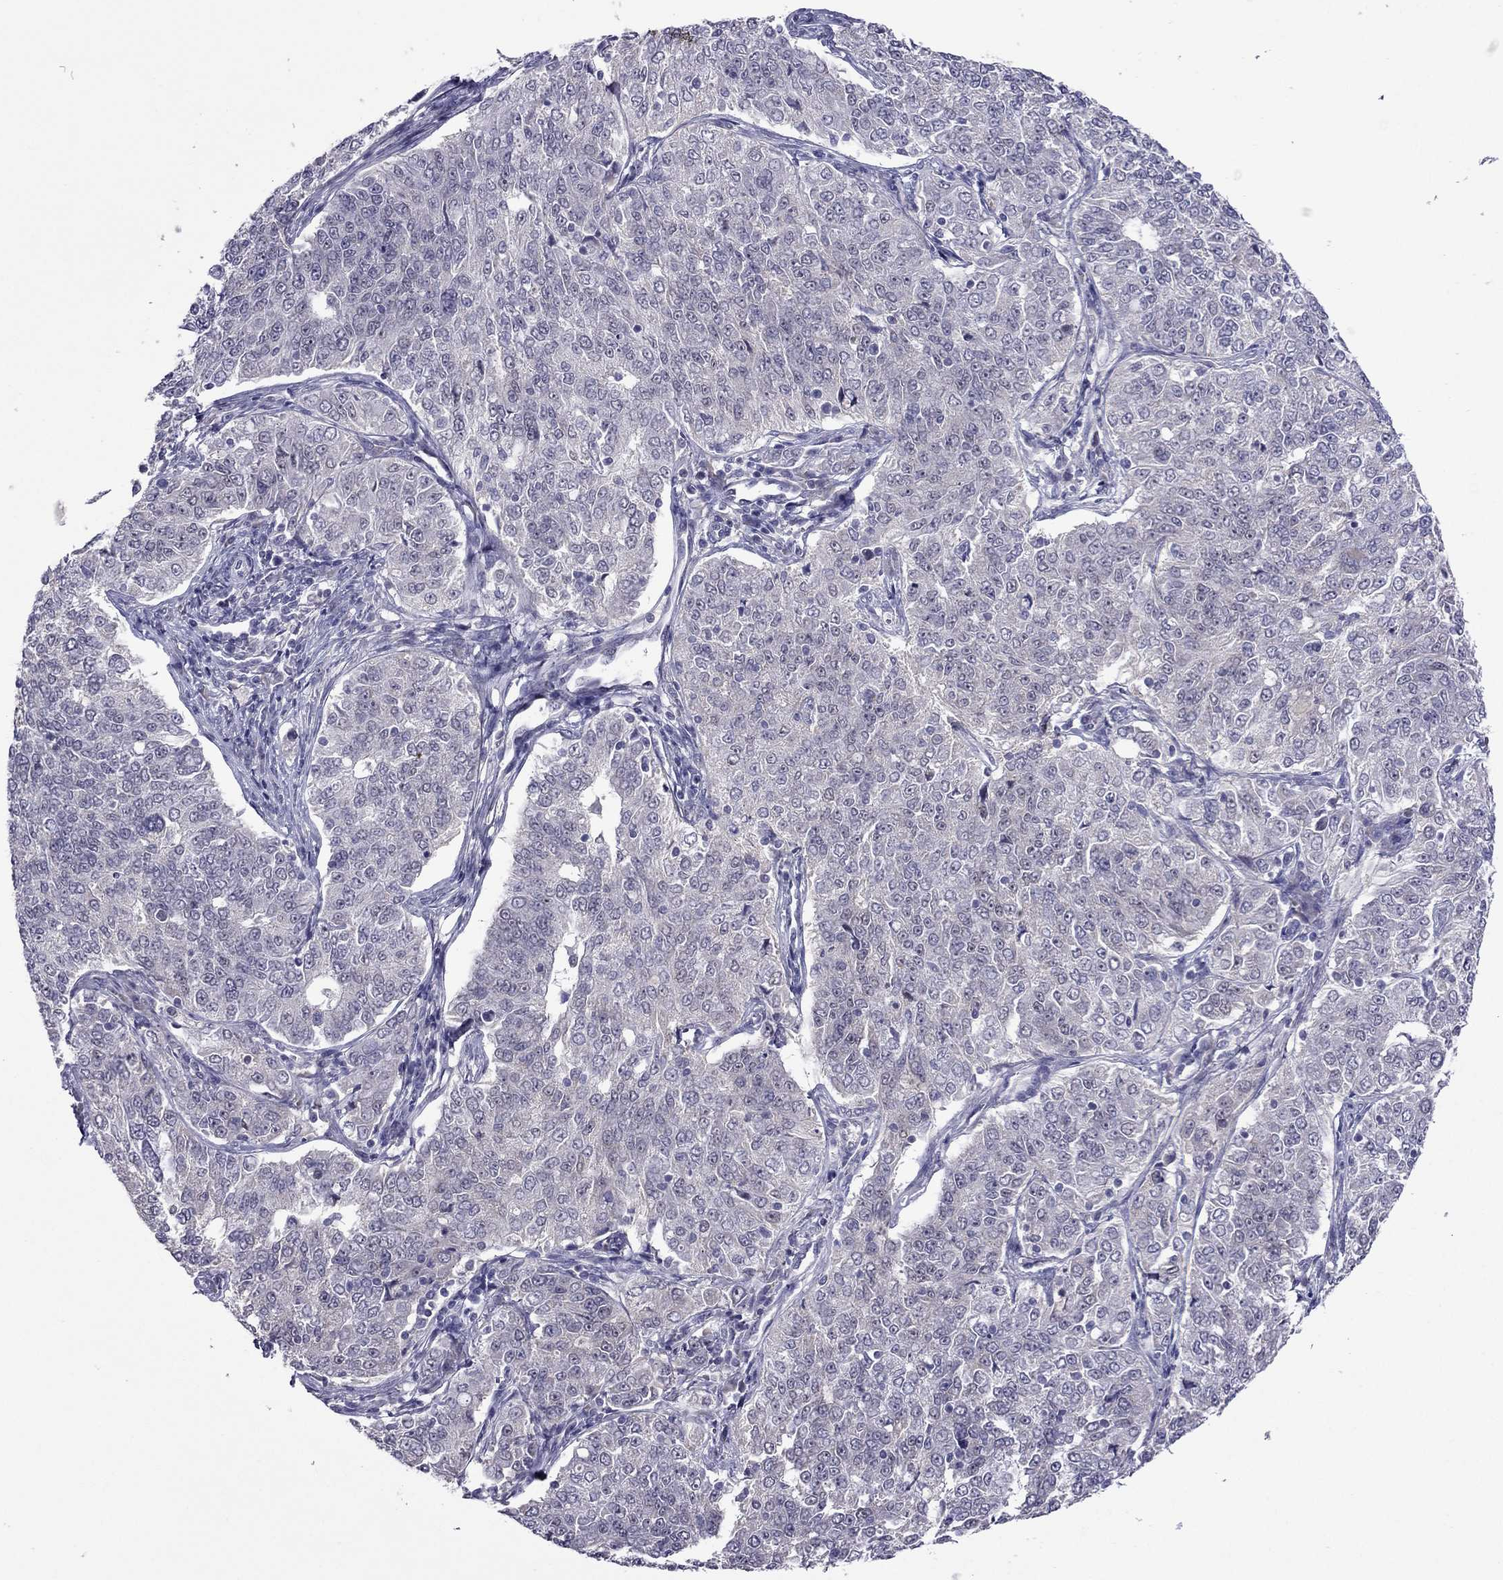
{"staining": {"intensity": "negative", "quantity": "none", "location": "none"}, "tissue": "endometrial cancer", "cell_type": "Tumor cells", "image_type": "cancer", "snomed": [{"axis": "morphology", "description": "Adenocarcinoma, NOS"}, {"axis": "topography", "description": "Endometrium"}], "caption": "Endometrial cancer was stained to show a protein in brown. There is no significant expression in tumor cells.", "gene": "MYBPH", "patient": {"sex": "female", "age": 43}}